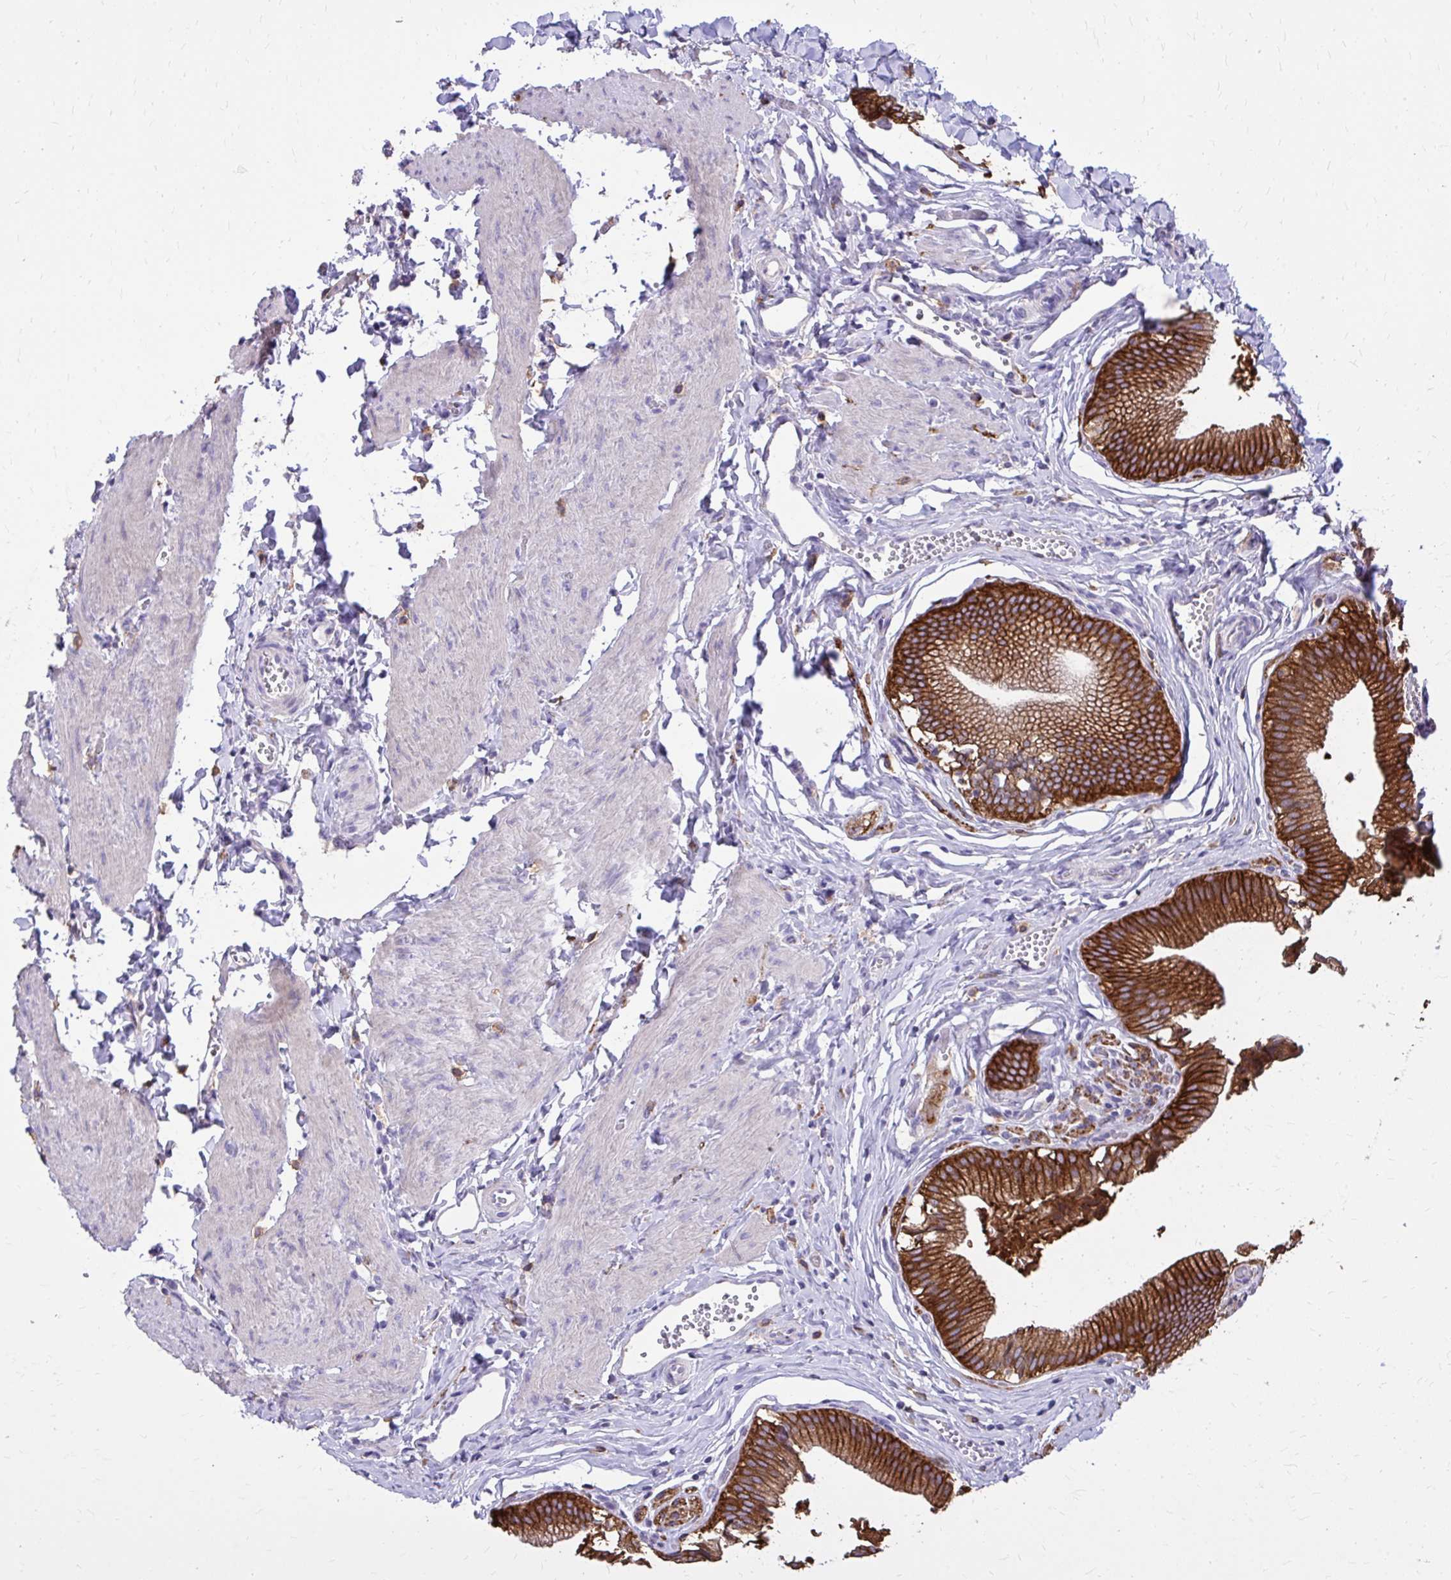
{"staining": {"intensity": "strong", "quantity": ">75%", "location": "cytoplasmic/membranous"}, "tissue": "gallbladder", "cell_type": "Glandular cells", "image_type": "normal", "snomed": [{"axis": "morphology", "description": "Normal tissue, NOS"}, {"axis": "topography", "description": "Gallbladder"}, {"axis": "topography", "description": "Peripheral nerve tissue"}], "caption": "Immunohistochemistry (IHC) histopathology image of benign gallbladder: human gallbladder stained using immunohistochemistry (IHC) shows high levels of strong protein expression localized specifically in the cytoplasmic/membranous of glandular cells, appearing as a cytoplasmic/membranous brown color.", "gene": "EPB41L1", "patient": {"sex": "male", "age": 17}}